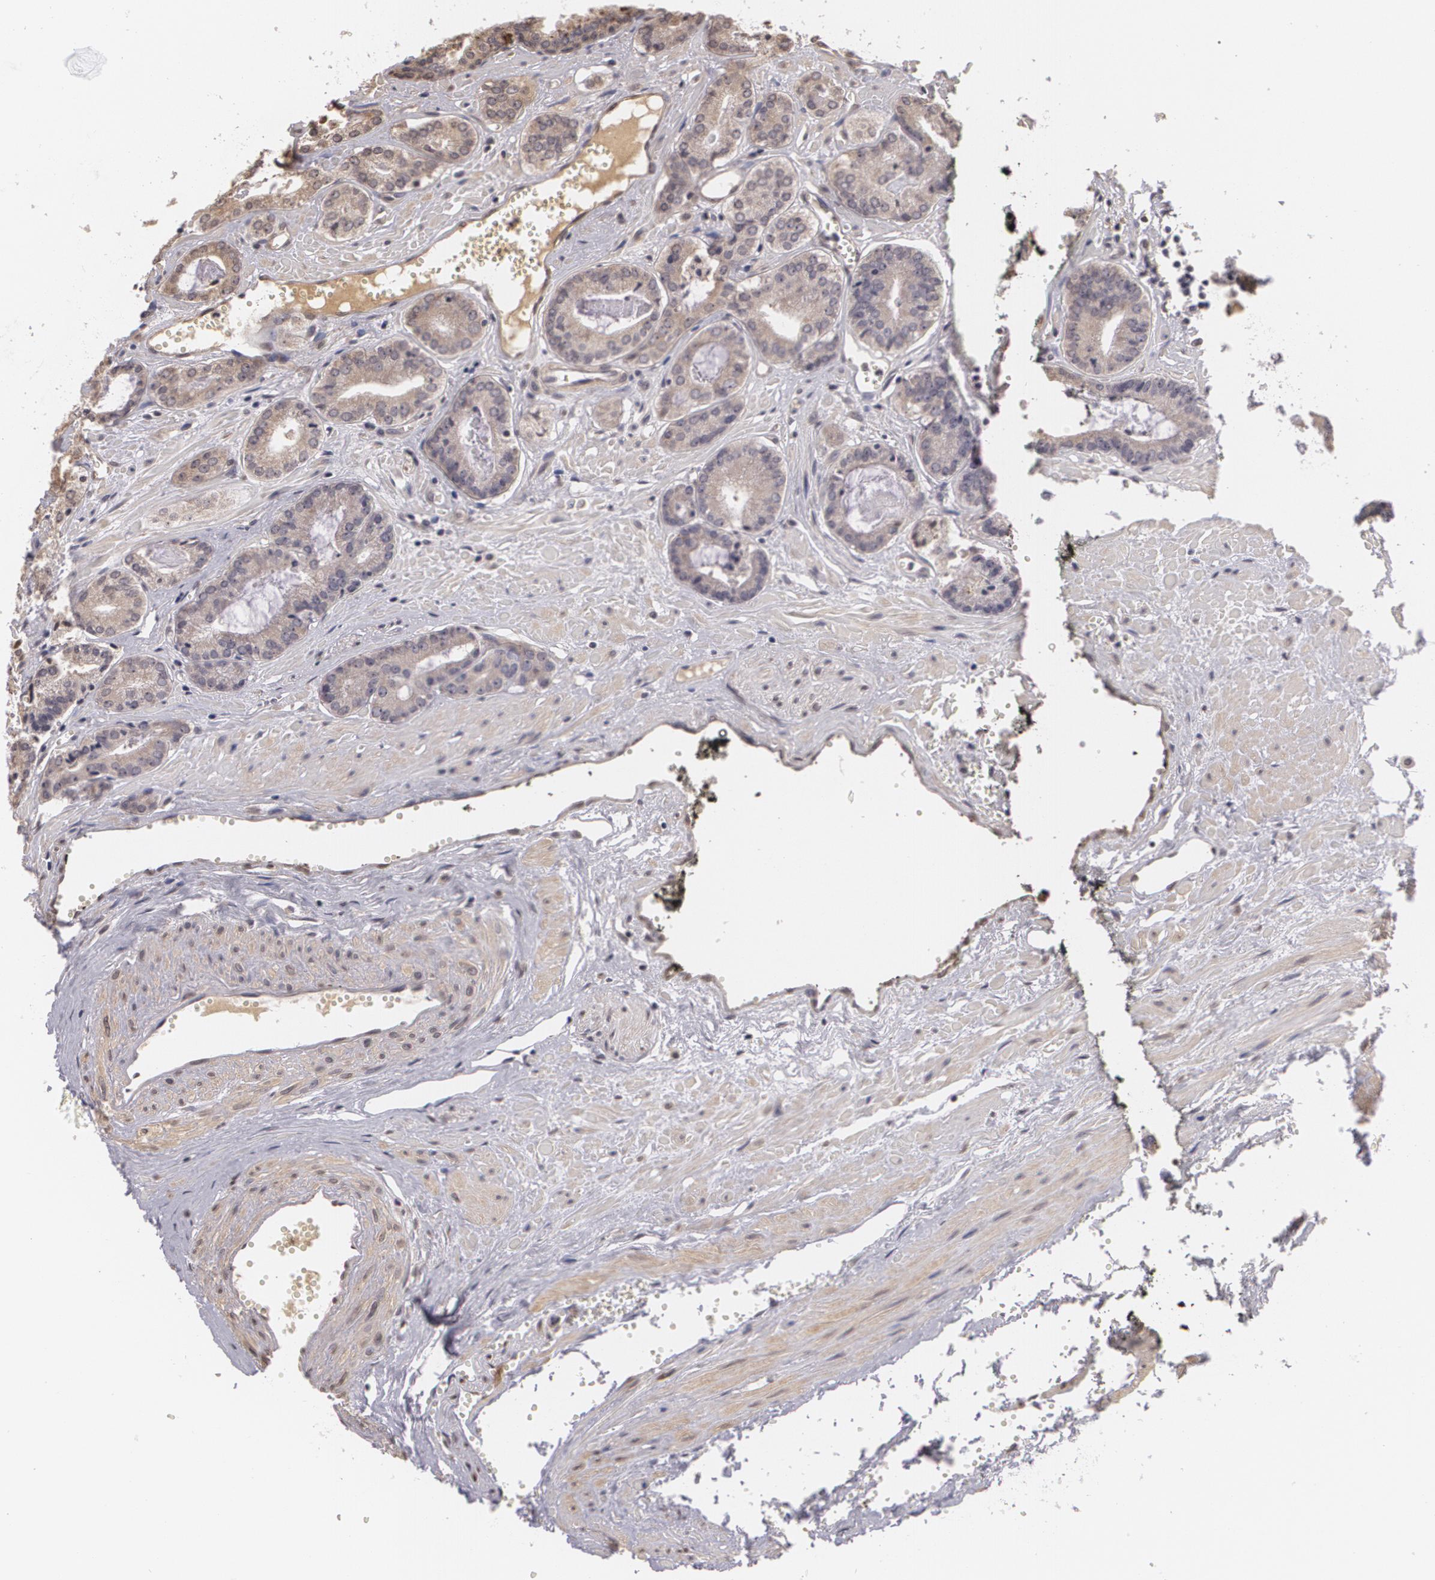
{"staining": {"intensity": "weak", "quantity": ">75%", "location": "cytoplasmic/membranous"}, "tissue": "prostate cancer", "cell_type": "Tumor cells", "image_type": "cancer", "snomed": [{"axis": "morphology", "description": "Adenocarcinoma, High grade"}, {"axis": "topography", "description": "Prostate"}], "caption": "High-grade adenocarcinoma (prostate) was stained to show a protein in brown. There is low levels of weak cytoplasmic/membranous expression in about >75% of tumor cells. (brown staining indicates protein expression, while blue staining denotes nuclei).", "gene": "MUC1", "patient": {"sex": "male", "age": 56}}